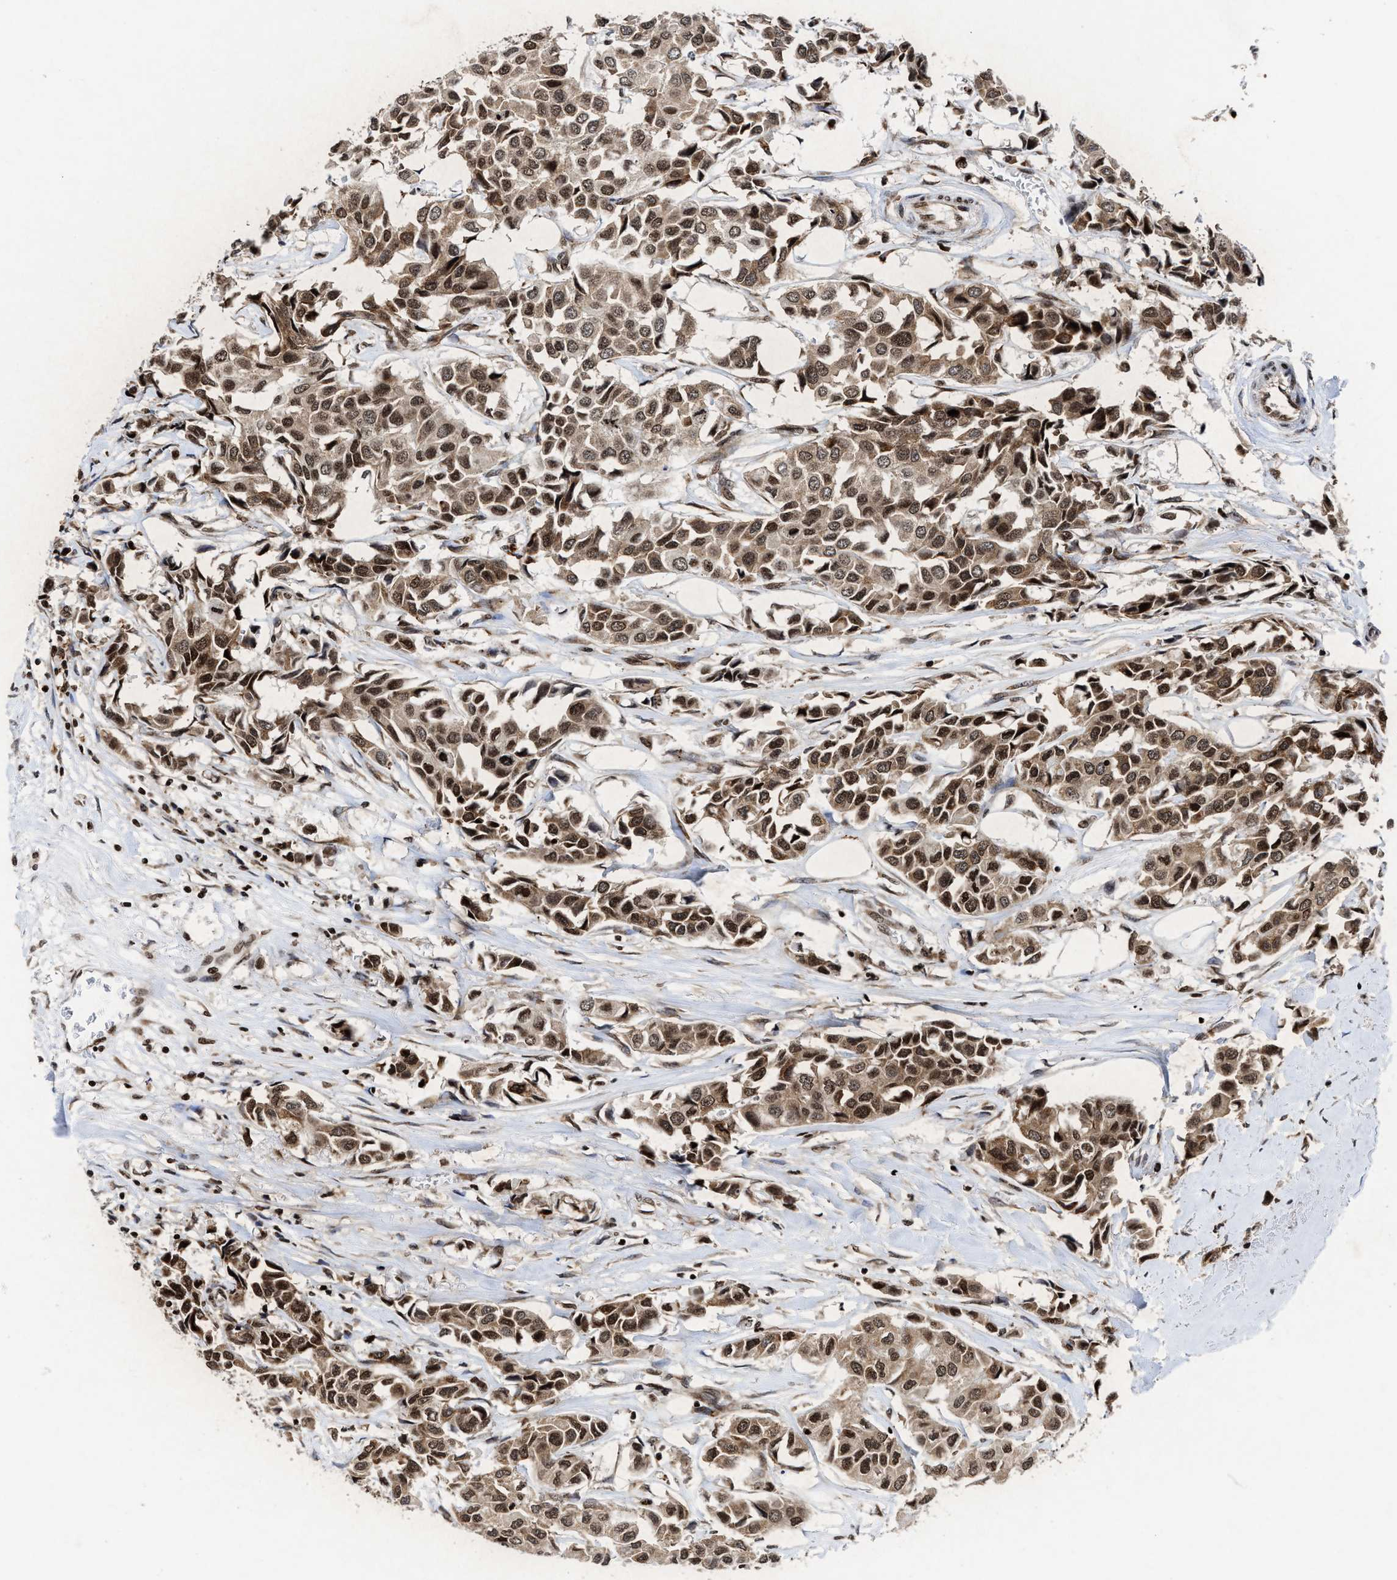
{"staining": {"intensity": "moderate", "quantity": ">75%", "location": "cytoplasmic/membranous,nuclear"}, "tissue": "breast cancer", "cell_type": "Tumor cells", "image_type": "cancer", "snomed": [{"axis": "morphology", "description": "Duct carcinoma"}, {"axis": "topography", "description": "Breast"}], "caption": "Immunohistochemical staining of breast invasive ductal carcinoma demonstrates medium levels of moderate cytoplasmic/membranous and nuclear staining in about >75% of tumor cells.", "gene": "ALYREF", "patient": {"sex": "female", "age": 80}}